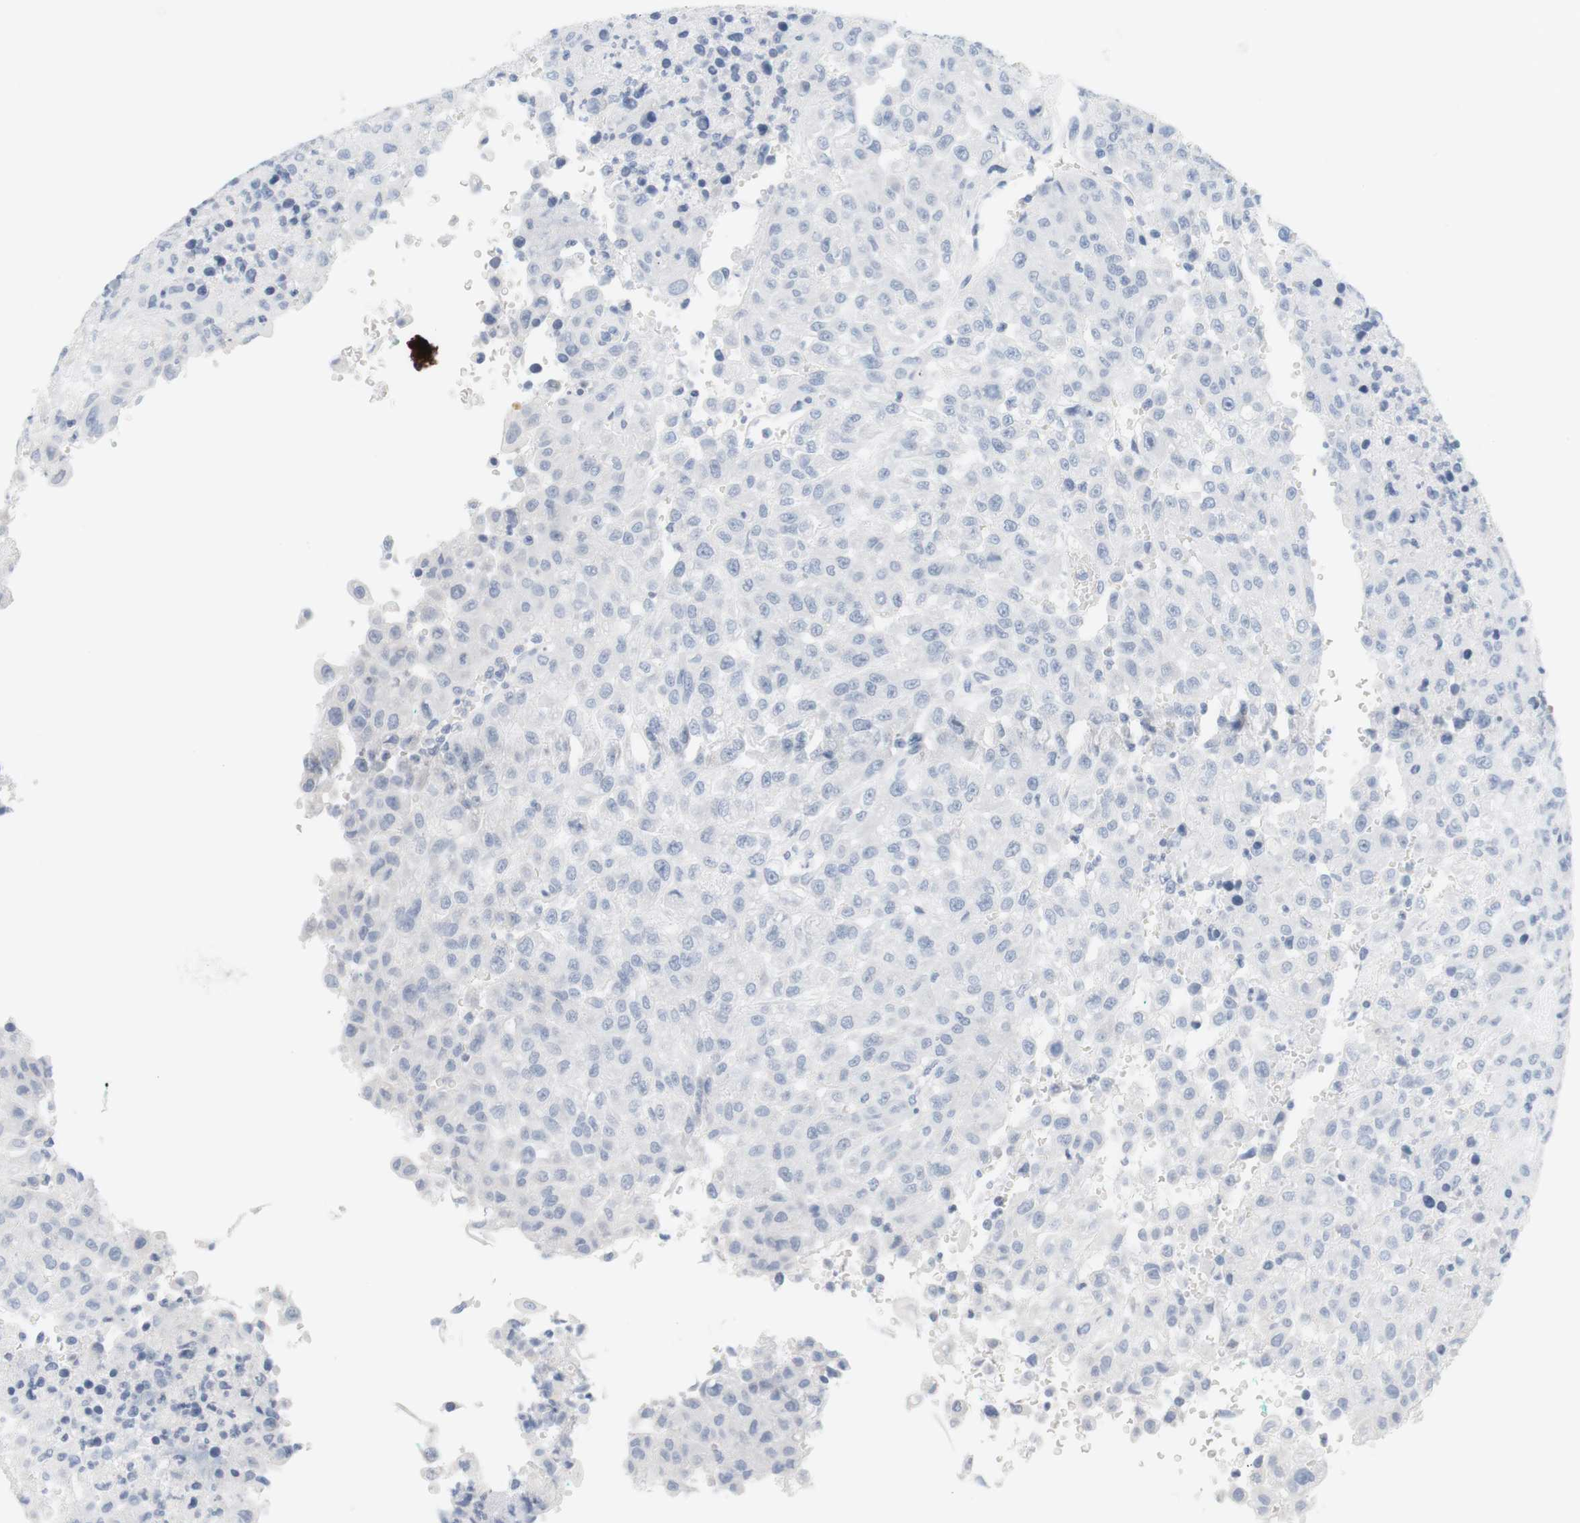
{"staining": {"intensity": "negative", "quantity": "none", "location": "none"}, "tissue": "urothelial cancer", "cell_type": "Tumor cells", "image_type": "cancer", "snomed": [{"axis": "morphology", "description": "Urothelial carcinoma, High grade"}, {"axis": "topography", "description": "Urinary bladder"}], "caption": "Histopathology image shows no significant protein positivity in tumor cells of high-grade urothelial carcinoma.", "gene": "OPRM1", "patient": {"sex": "male", "age": 46}}